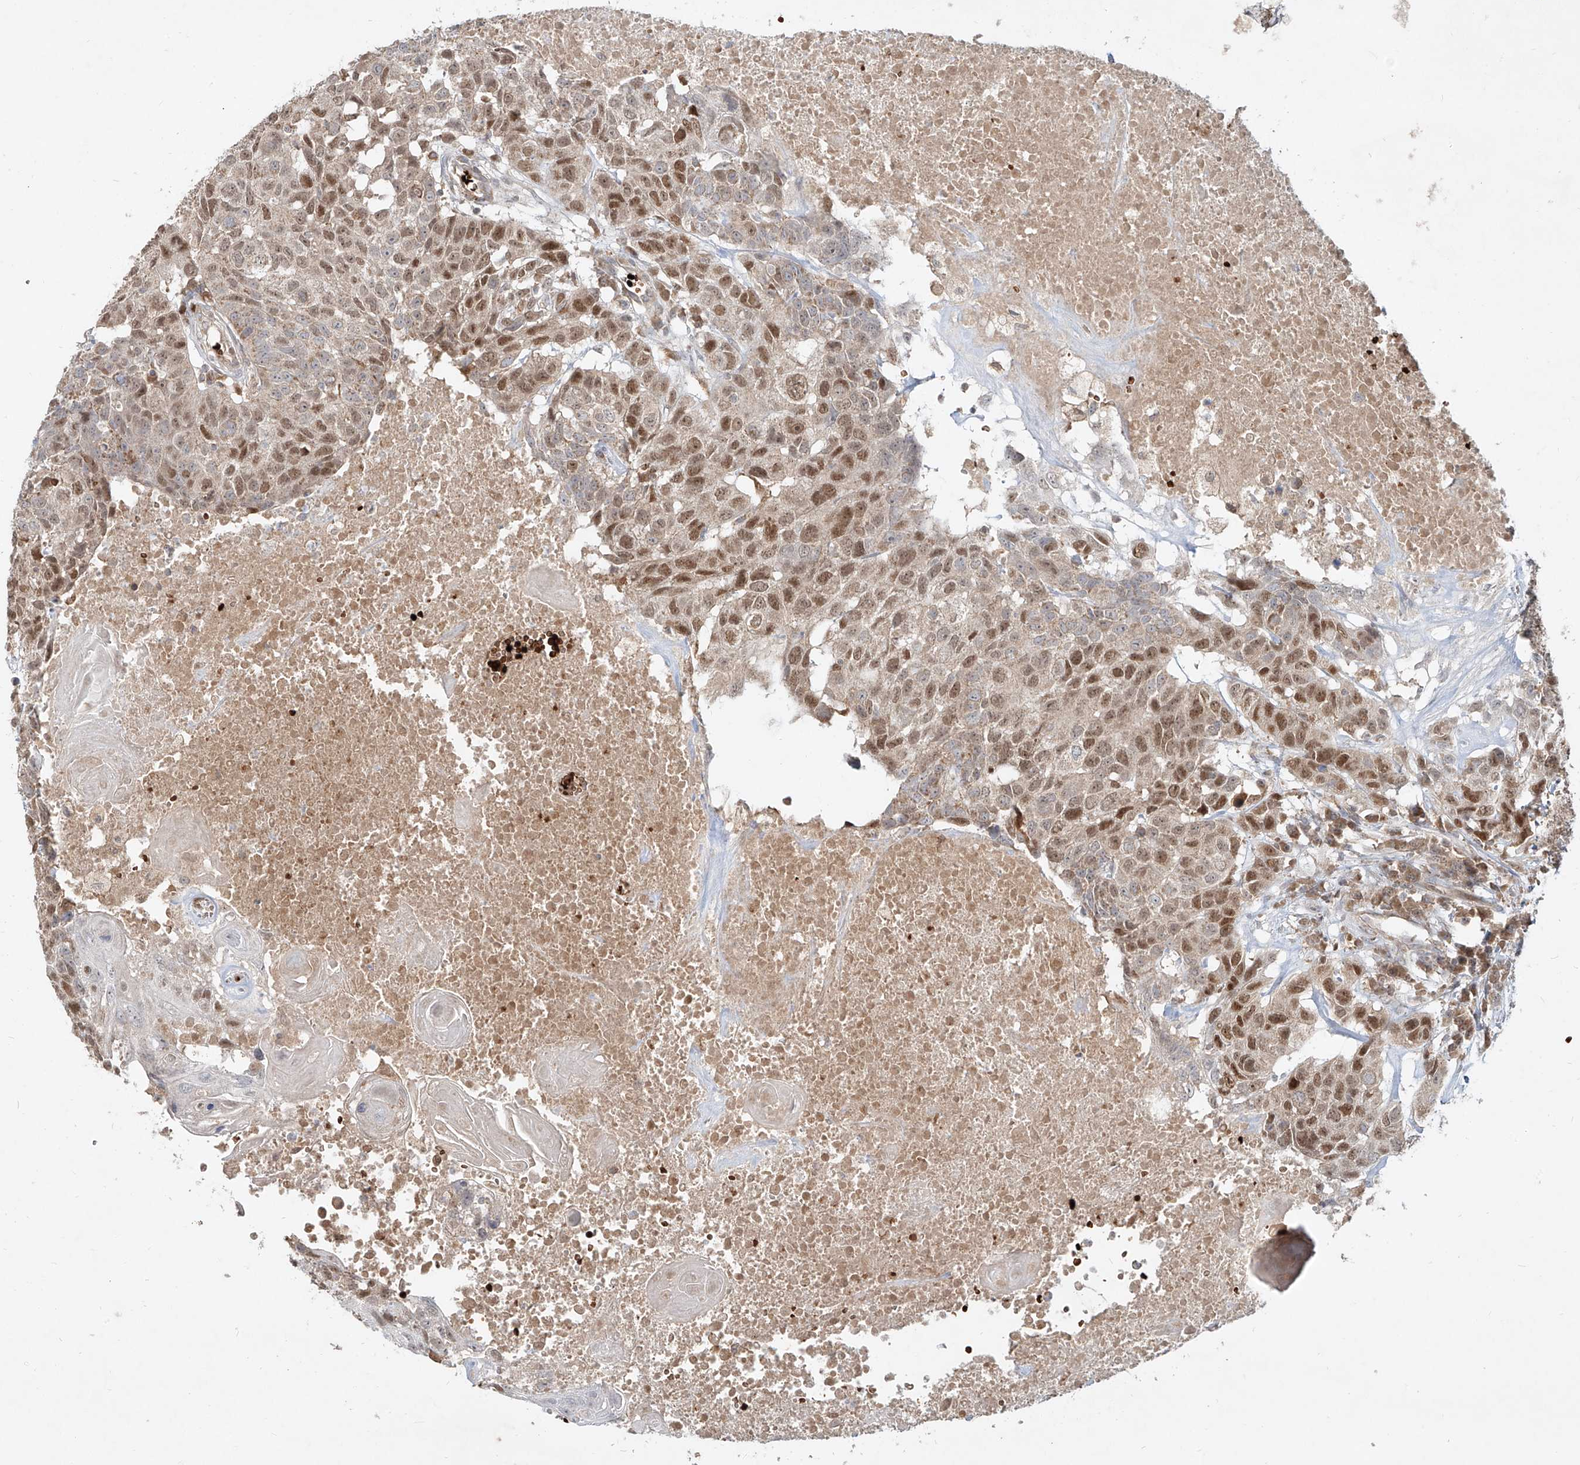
{"staining": {"intensity": "moderate", "quantity": ">75%", "location": "nuclear"}, "tissue": "head and neck cancer", "cell_type": "Tumor cells", "image_type": "cancer", "snomed": [{"axis": "morphology", "description": "Squamous cell carcinoma, NOS"}, {"axis": "topography", "description": "Head-Neck"}], "caption": "Moderate nuclear positivity is present in about >75% of tumor cells in squamous cell carcinoma (head and neck).", "gene": "FGD2", "patient": {"sex": "male", "age": 66}}